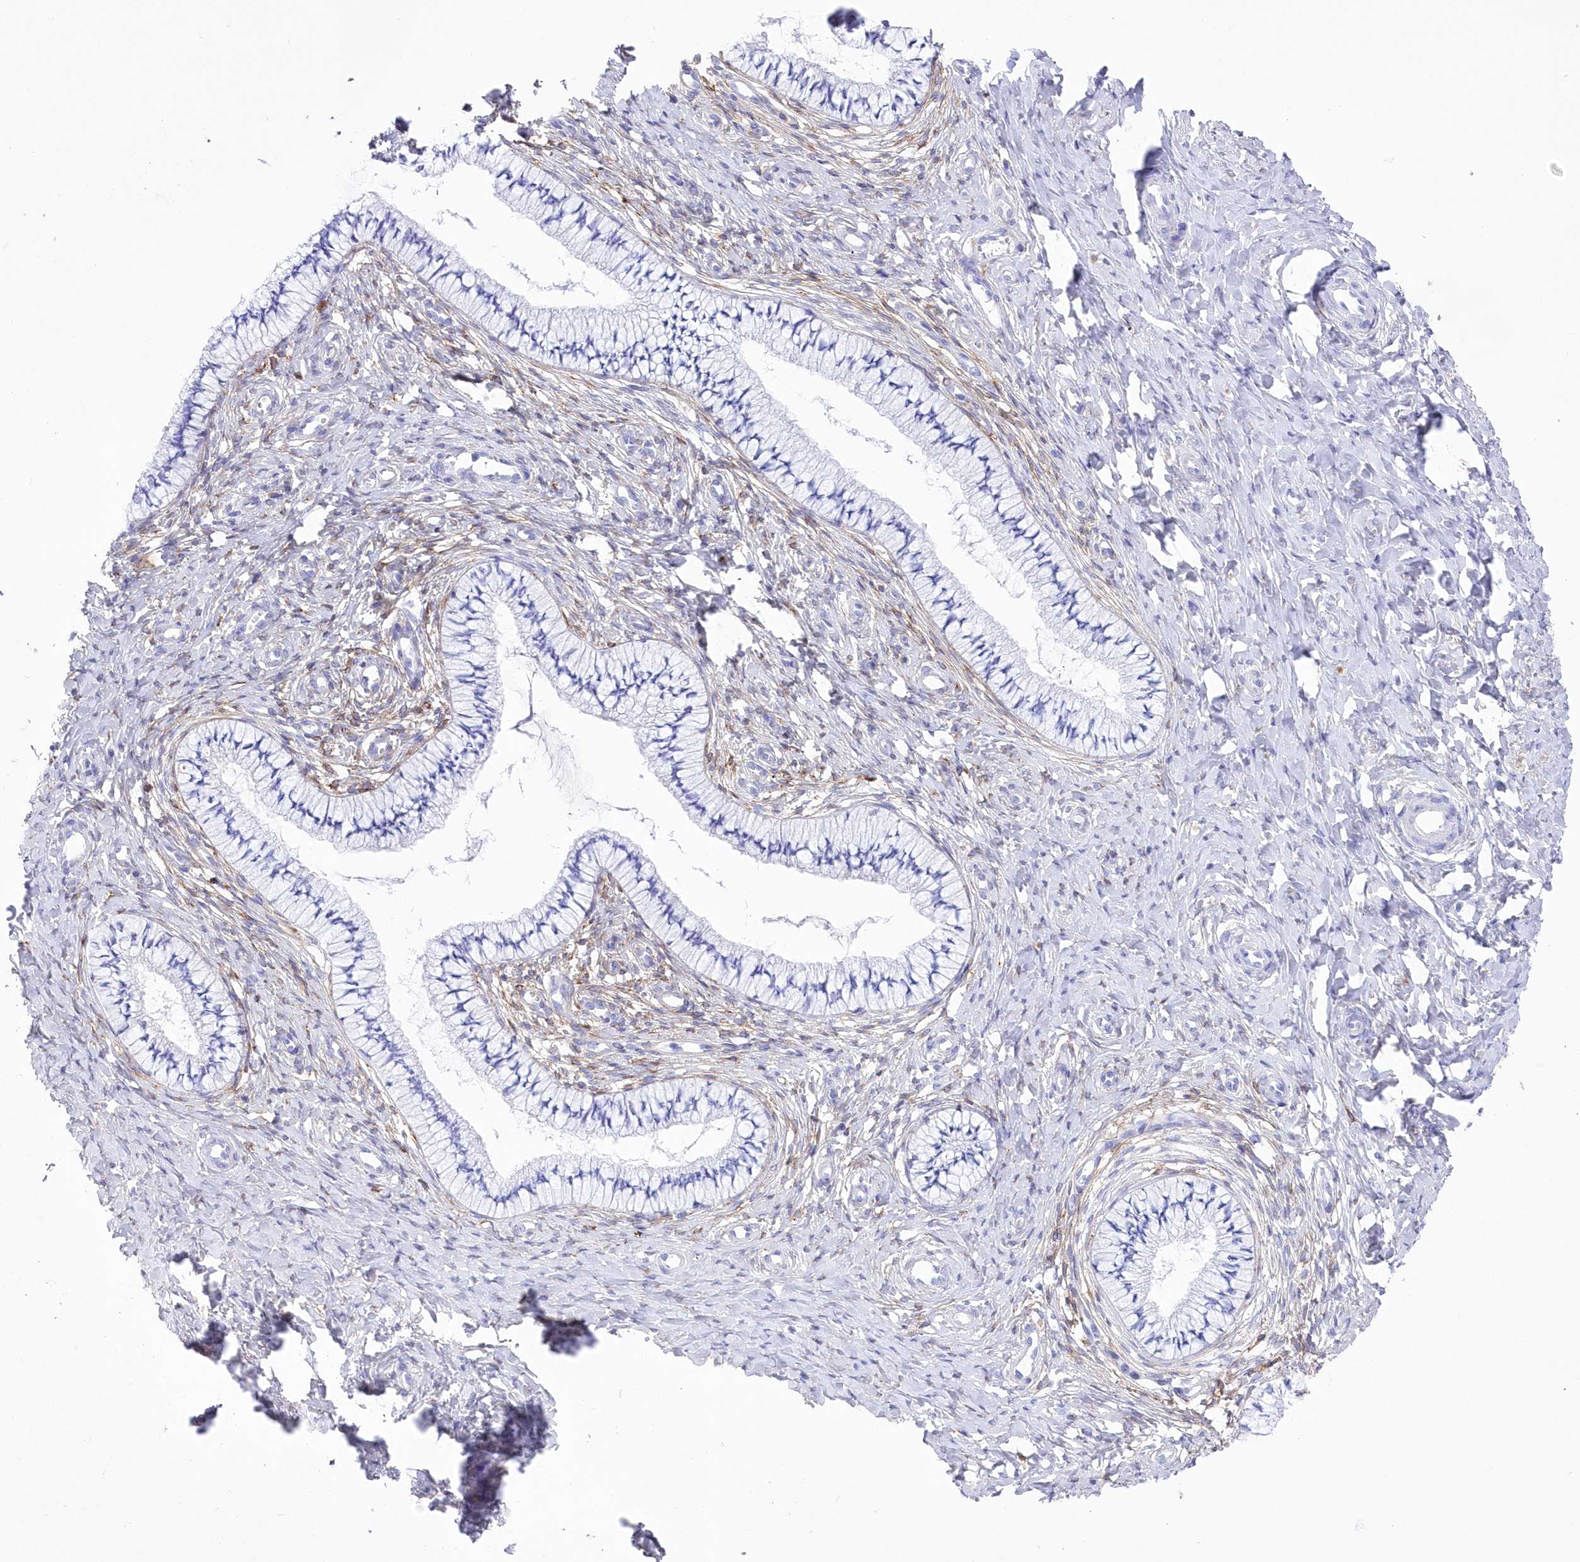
{"staining": {"intensity": "negative", "quantity": "none", "location": "none"}, "tissue": "cervix", "cell_type": "Glandular cells", "image_type": "normal", "snomed": [{"axis": "morphology", "description": "Normal tissue, NOS"}, {"axis": "topography", "description": "Cervix"}], "caption": "Cervix was stained to show a protein in brown. There is no significant positivity in glandular cells. Brightfield microscopy of immunohistochemistry (IHC) stained with DAB (3,3'-diaminobenzidine) (brown) and hematoxylin (blue), captured at high magnification.", "gene": "DNAJC19", "patient": {"sex": "female", "age": 36}}